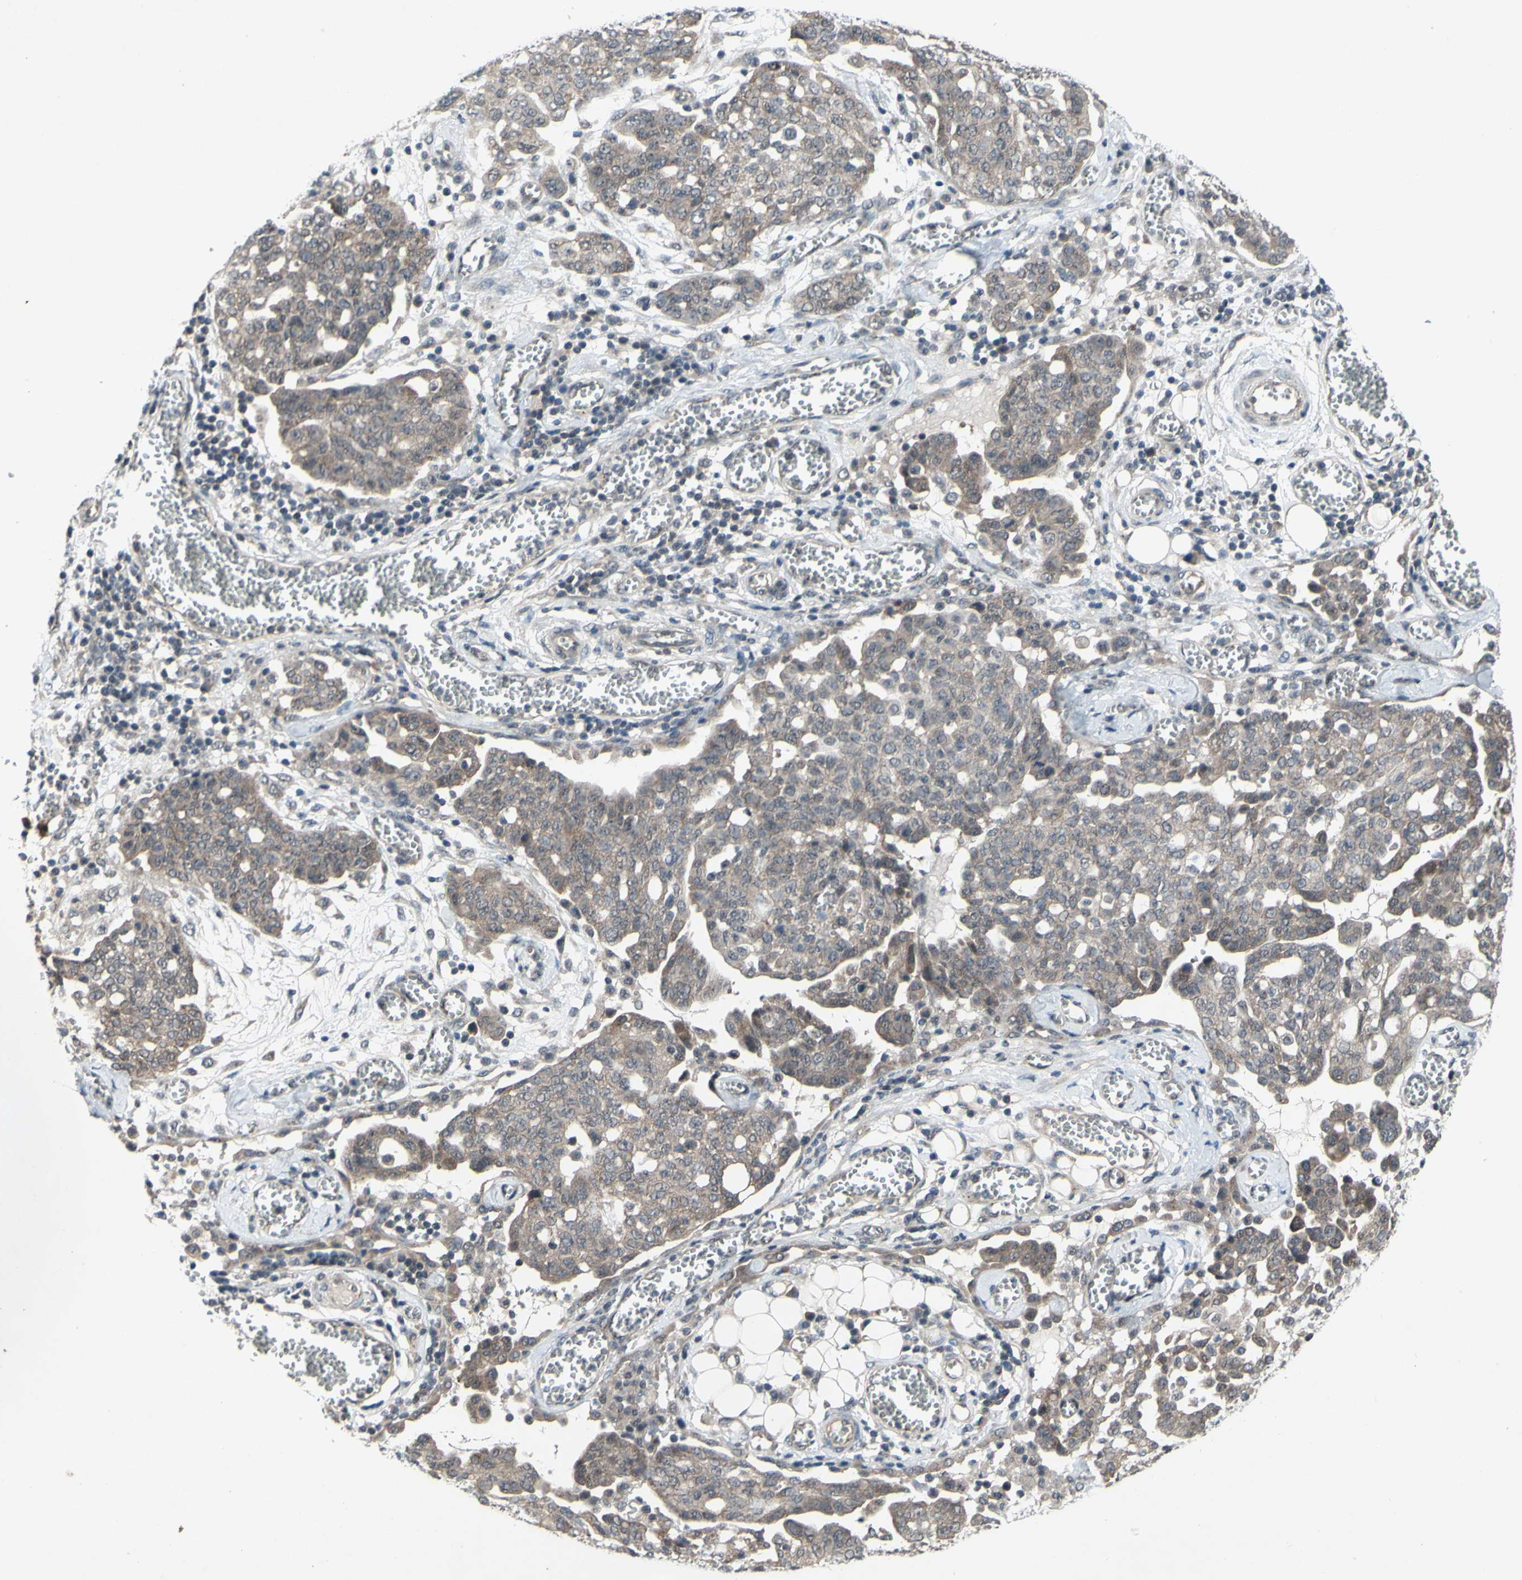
{"staining": {"intensity": "weak", "quantity": ">75%", "location": "cytoplasmic/membranous"}, "tissue": "ovarian cancer", "cell_type": "Tumor cells", "image_type": "cancer", "snomed": [{"axis": "morphology", "description": "Cystadenocarcinoma, serous, NOS"}, {"axis": "topography", "description": "Soft tissue"}, {"axis": "topography", "description": "Ovary"}], "caption": "Ovarian cancer (serous cystadenocarcinoma) stained for a protein demonstrates weak cytoplasmic/membranous positivity in tumor cells.", "gene": "TRDMT1", "patient": {"sex": "female", "age": 57}}